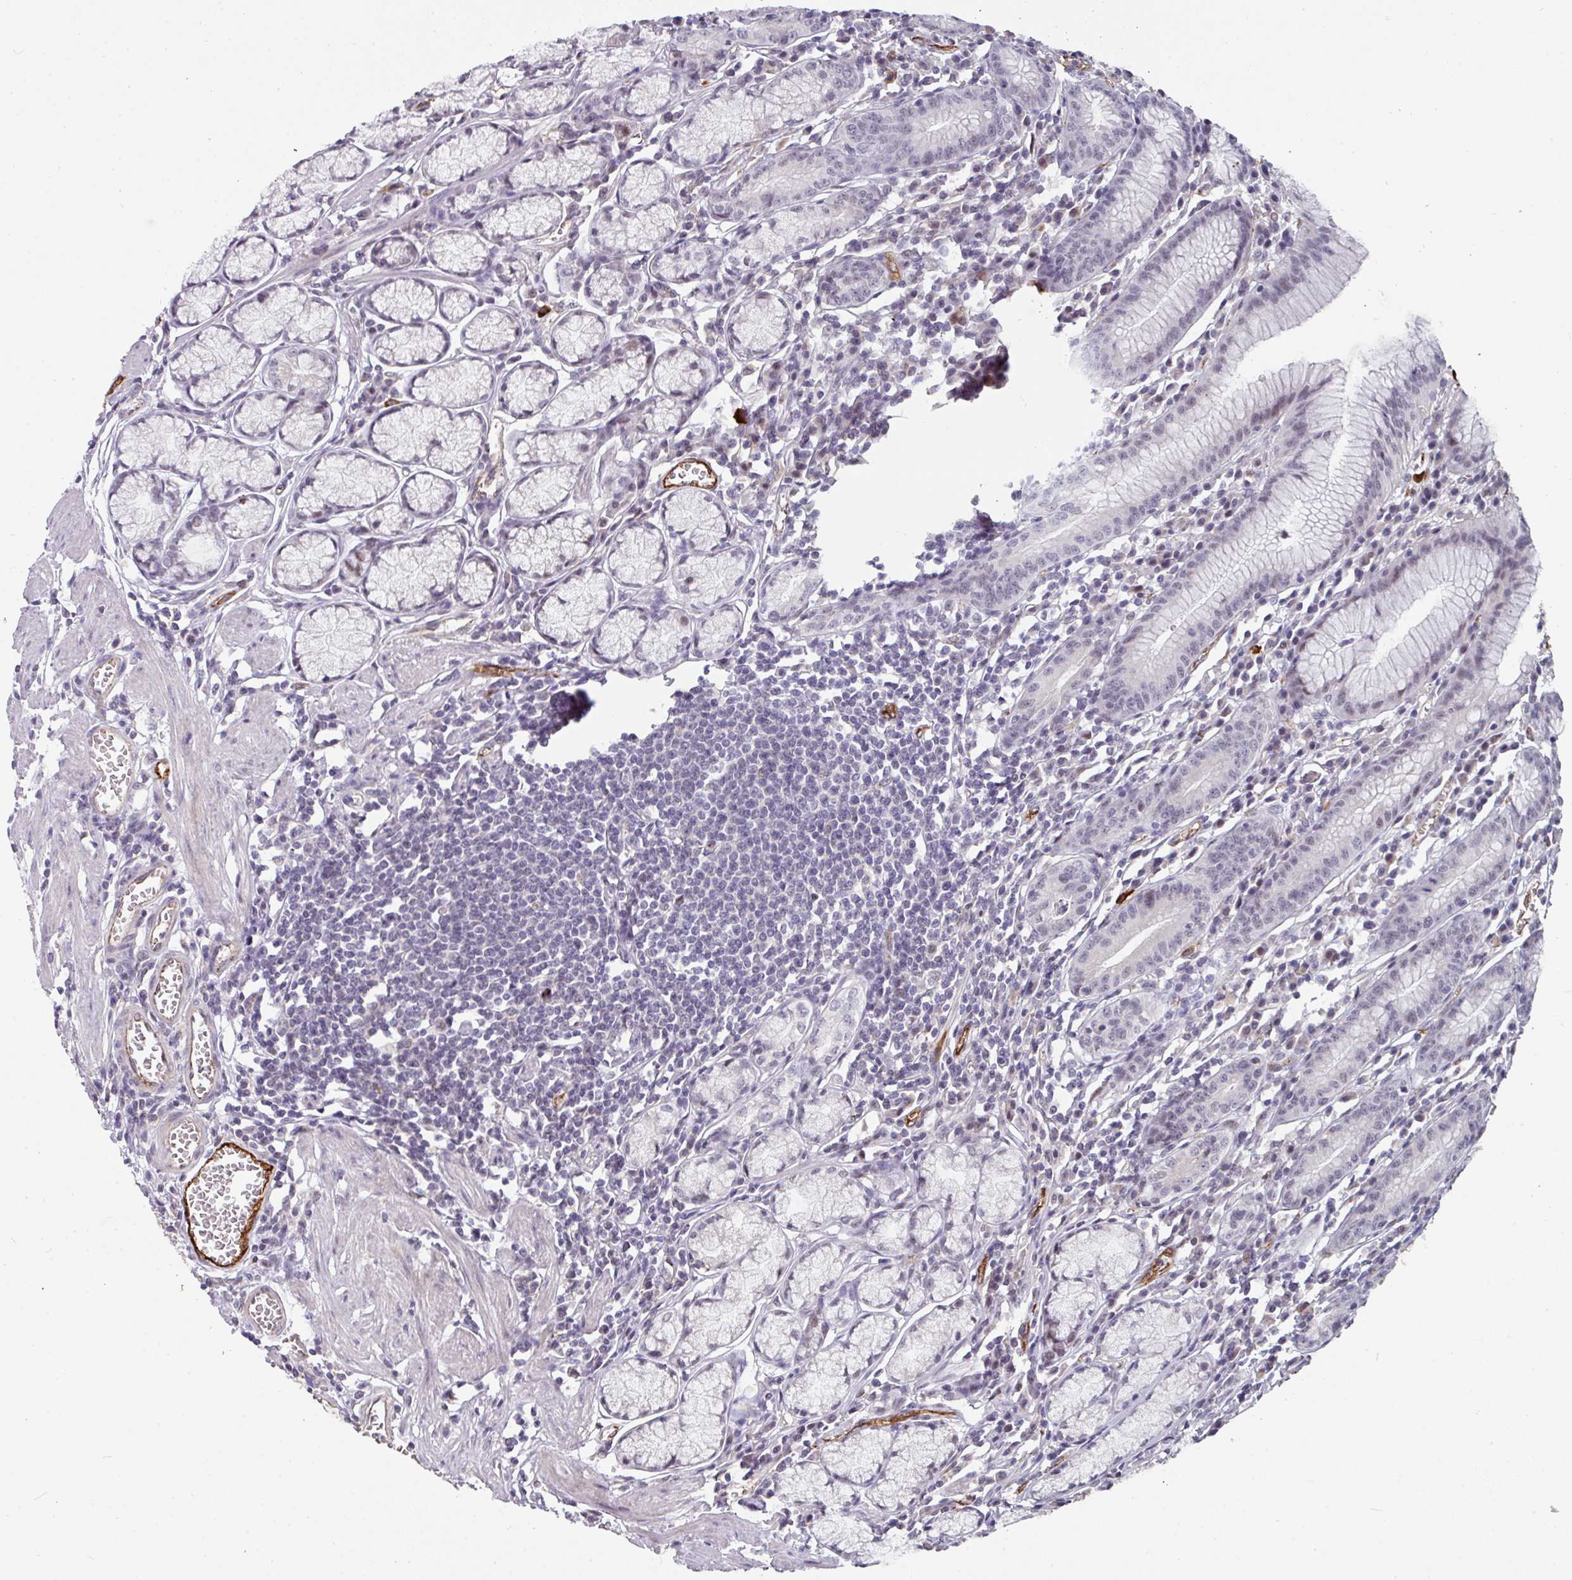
{"staining": {"intensity": "moderate", "quantity": "<25%", "location": "nuclear"}, "tissue": "stomach", "cell_type": "Glandular cells", "image_type": "normal", "snomed": [{"axis": "morphology", "description": "Normal tissue, NOS"}, {"axis": "topography", "description": "Stomach"}], "caption": "IHC image of benign stomach: stomach stained using immunohistochemistry demonstrates low levels of moderate protein expression localized specifically in the nuclear of glandular cells, appearing as a nuclear brown color.", "gene": "SIDT2", "patient": {"sex": "male", "age": 55}}